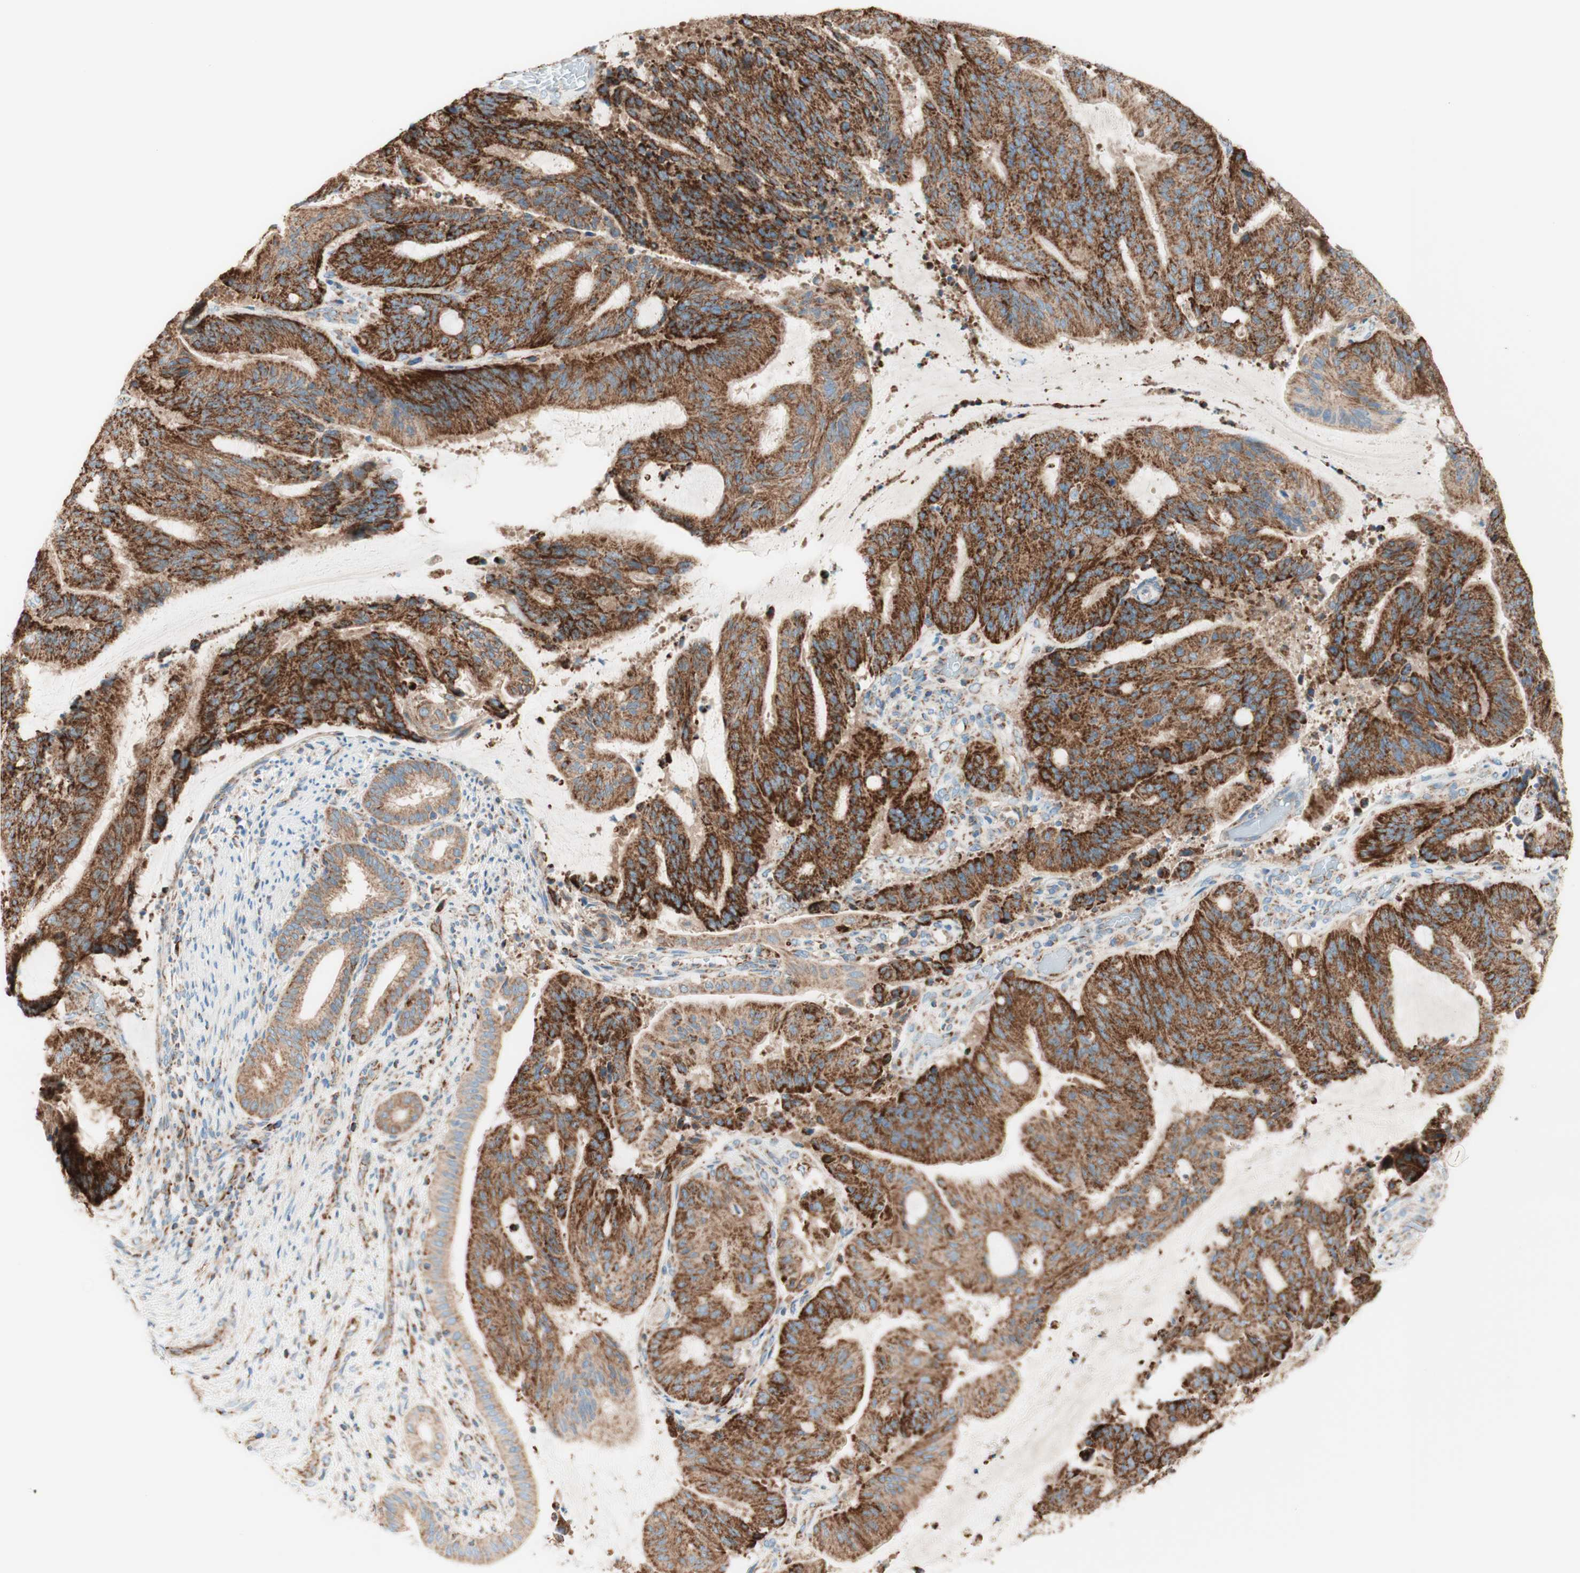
{"staining": {"intensity": "strong", "quantity": ">75%", "location": "cytoplasmic/membranous"}, "tissue": "liver cancer", "cell_type": "Tumor cells", "image_type": "cancer", "snomed": [{"axis": "morphology", "description": "Cholangiocarcinoma"}, {"axis": "topography", "description": "Liver"}], "caption": "A high amount of strong cytoplasmic/membranous expression is identified in about >75% of tumor cells in liver cancer tissue. Using DAB (3,3'-diaminobenzidine) (brown) and hematoxylin (blue) stains, captured at high magnification using brightfield microscopy.", "gene": "TOMM20", "patient": {"sex": "female", "age": 73}}